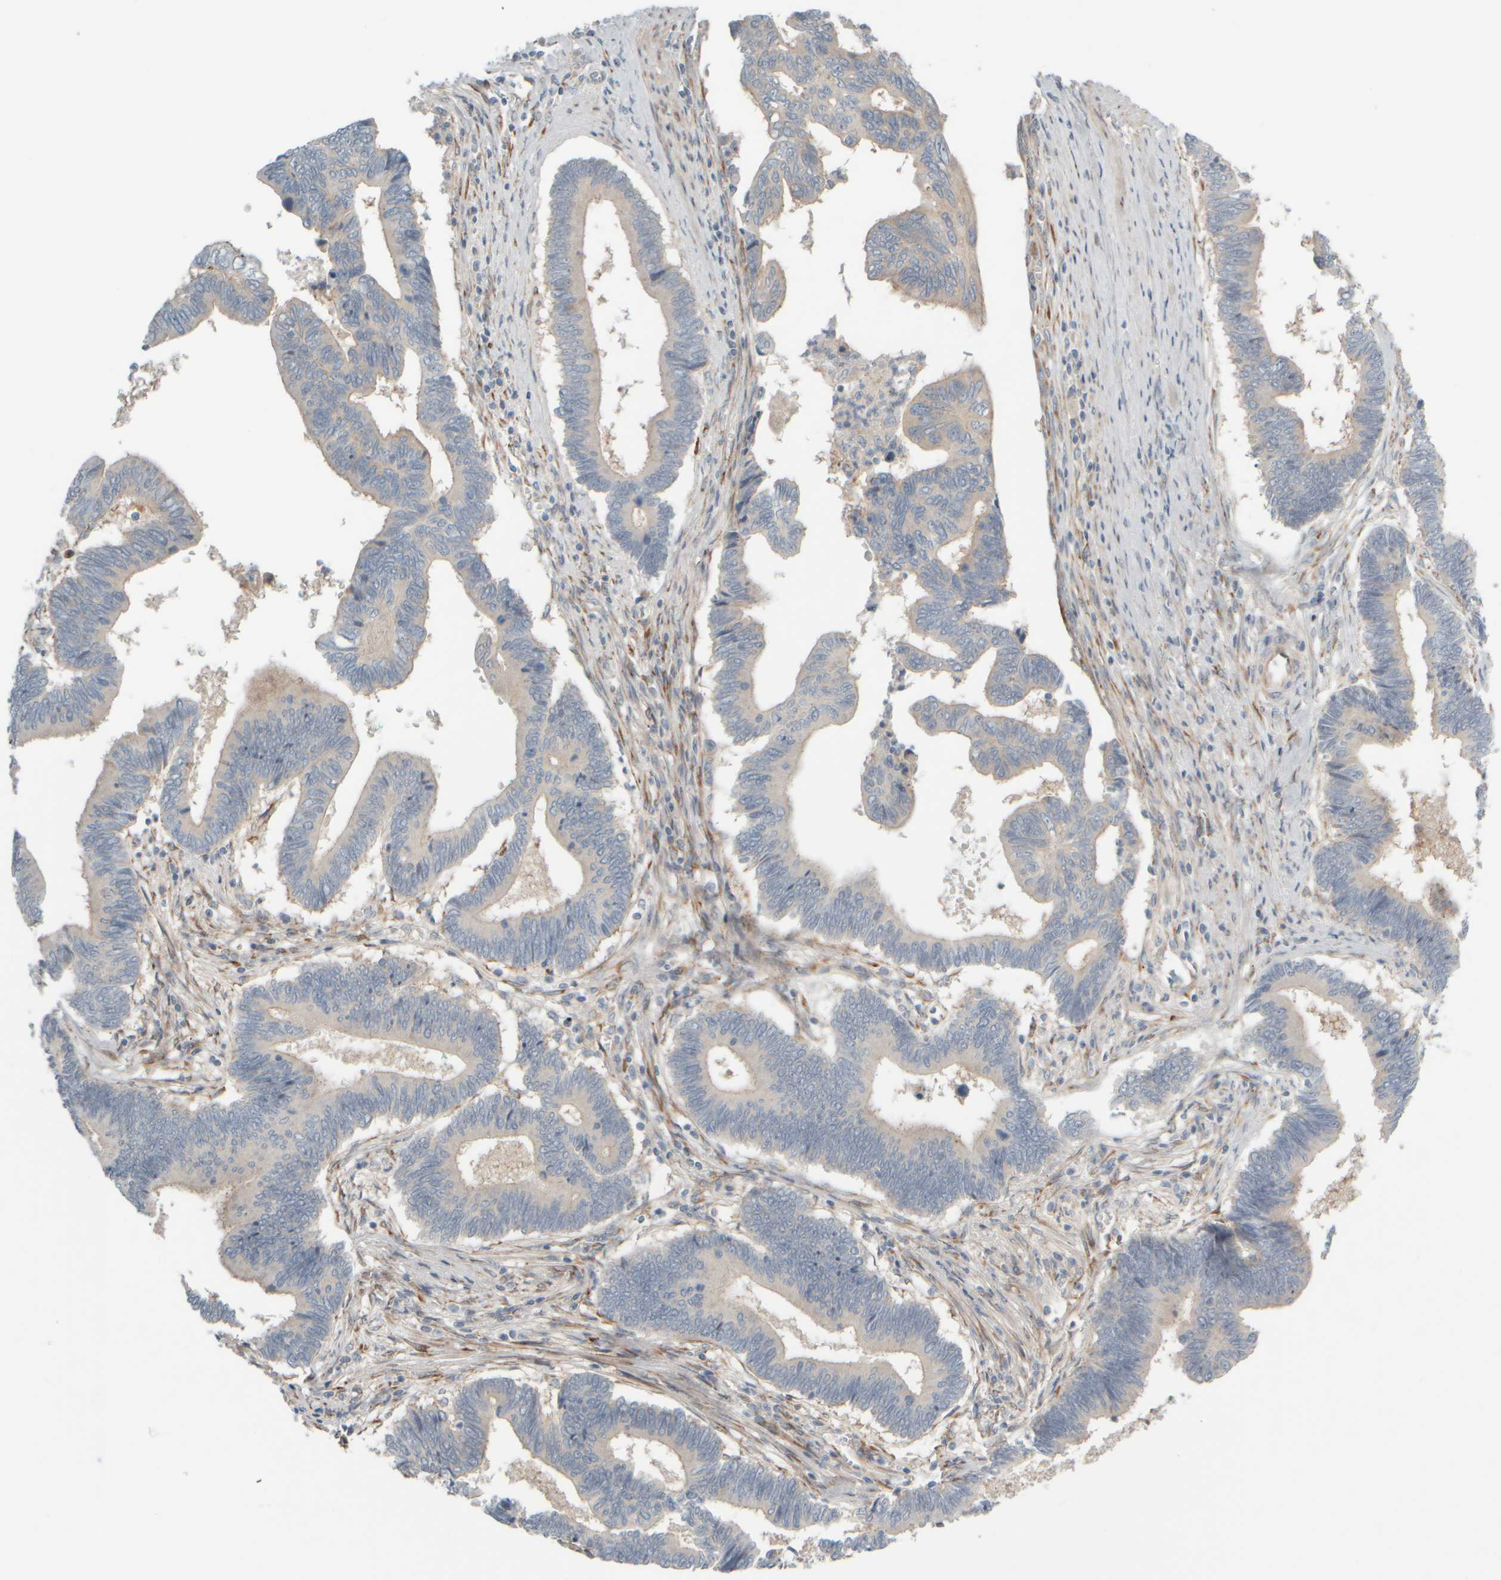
{"staining": {"intensity": "negative", "quantity": "none", "location": "none"}, "tissue": "pancreatic cancer", "cell_type": "Tumor cells", "image_type": "cancer", "snomed": [{"axis": "morphology", "description": "Adenocarcinoma, NOS"}, {"axis": "topography", "description": "Pancreas"}], "caption": "A histopathology image of human adenocarcinoma (pancreatic) is negative for staining in tumor cells.", "gene": "HGS", "patient": {"sex": "female", "age": 70}}